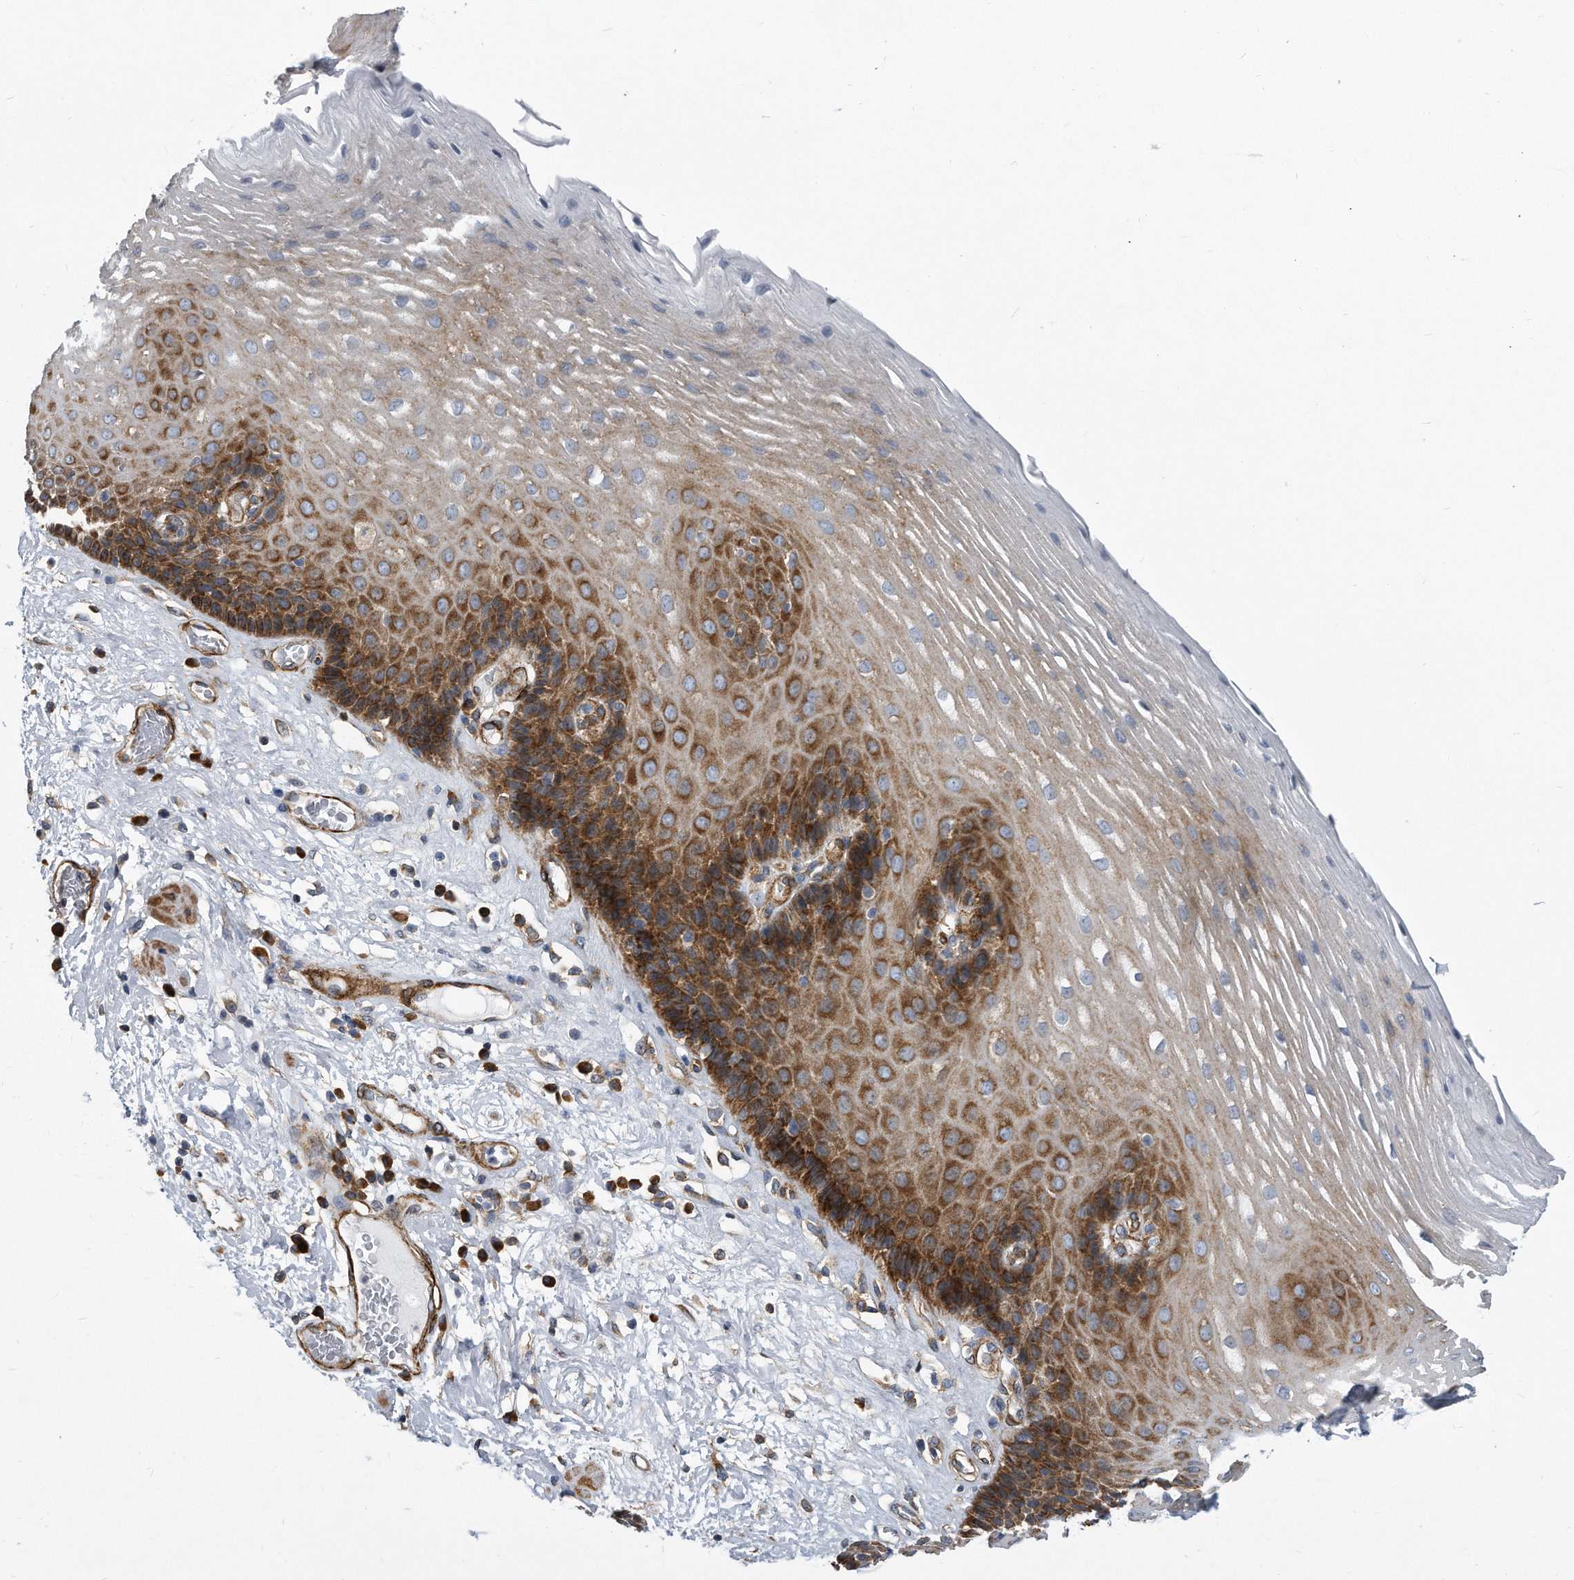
{"staining": {"intensity": "strong", "quantity": ">75%", "location": "cytoplasmic/membranous"}, "tissue": "esophagus", "cell_type": "Squamous epithelial cells", "image_type": "normal", "snomed": [{"axis": "morphology", "description": "Normal tissue, NOS"}, {"axis": "morphology", "description": "Adenocarcinoma, NOS"}, {"axis": "topography", "description": "Esophagus"}], "caption": "A high-resolution histopathology image shows IHC staining of normal esophagus, which reveals strong cytoplasmic/membranous positivity in approximately >75% of squamous epithelial cells.", "gene": "EIF2B4", "patient": {"sex": "male", "age": 62}}